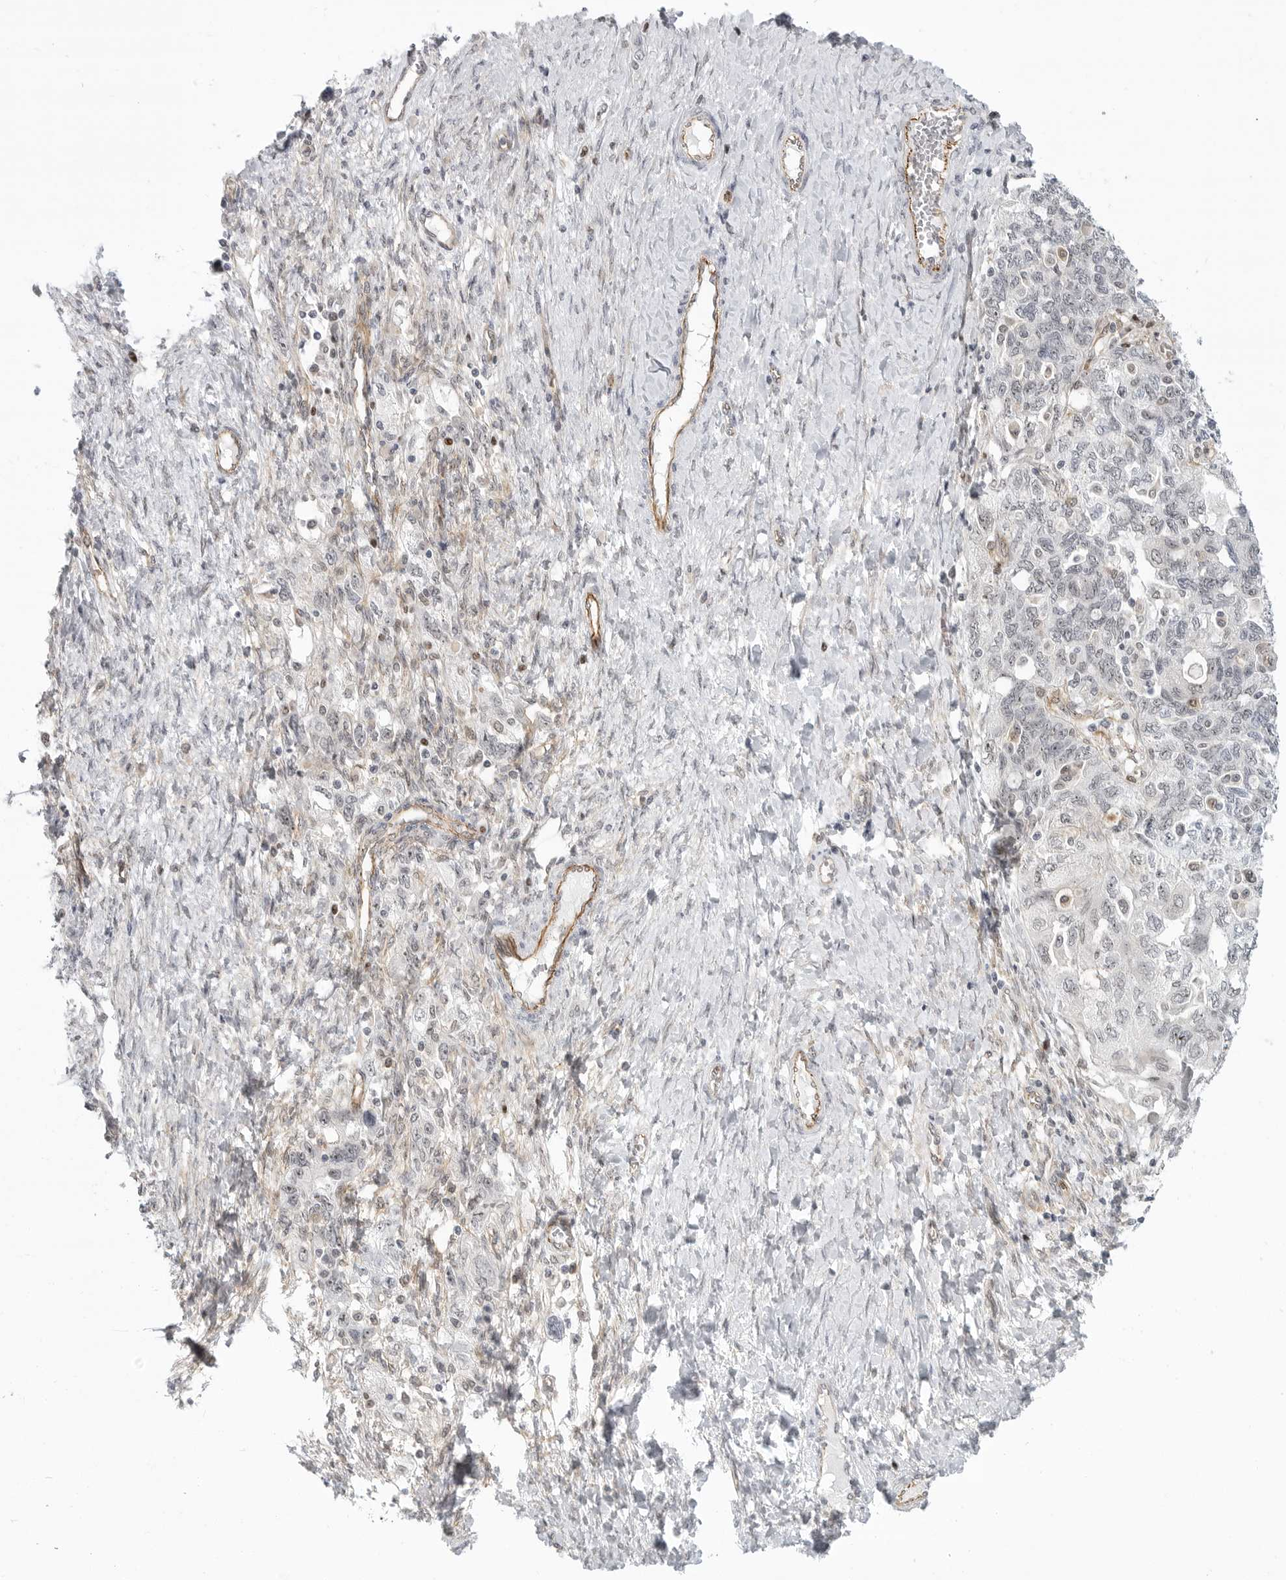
{"staining": {"intensity": "weak", "quantity": "<25%", "location": "nuclear"}, "tissue": "ovarian cancer", "cell_type": "Tumor cells", "image_type": "cancer", "snomed": [{"axis": "morphology", "description": "Carcinoma, NOS"}, {"axis": "morphology", "description": "Cystadenocarcinoma, serous, NOS"}, {"axis": "topography", "description": "Ovary"}], "caption": "Immunohistochemical staining of ovarian cancer exhibits no significant staining in tumor cells. Nuclei are stained in blue.", "gene": "CEP295NL", "patient": {"sex": "female", "age": 69}}